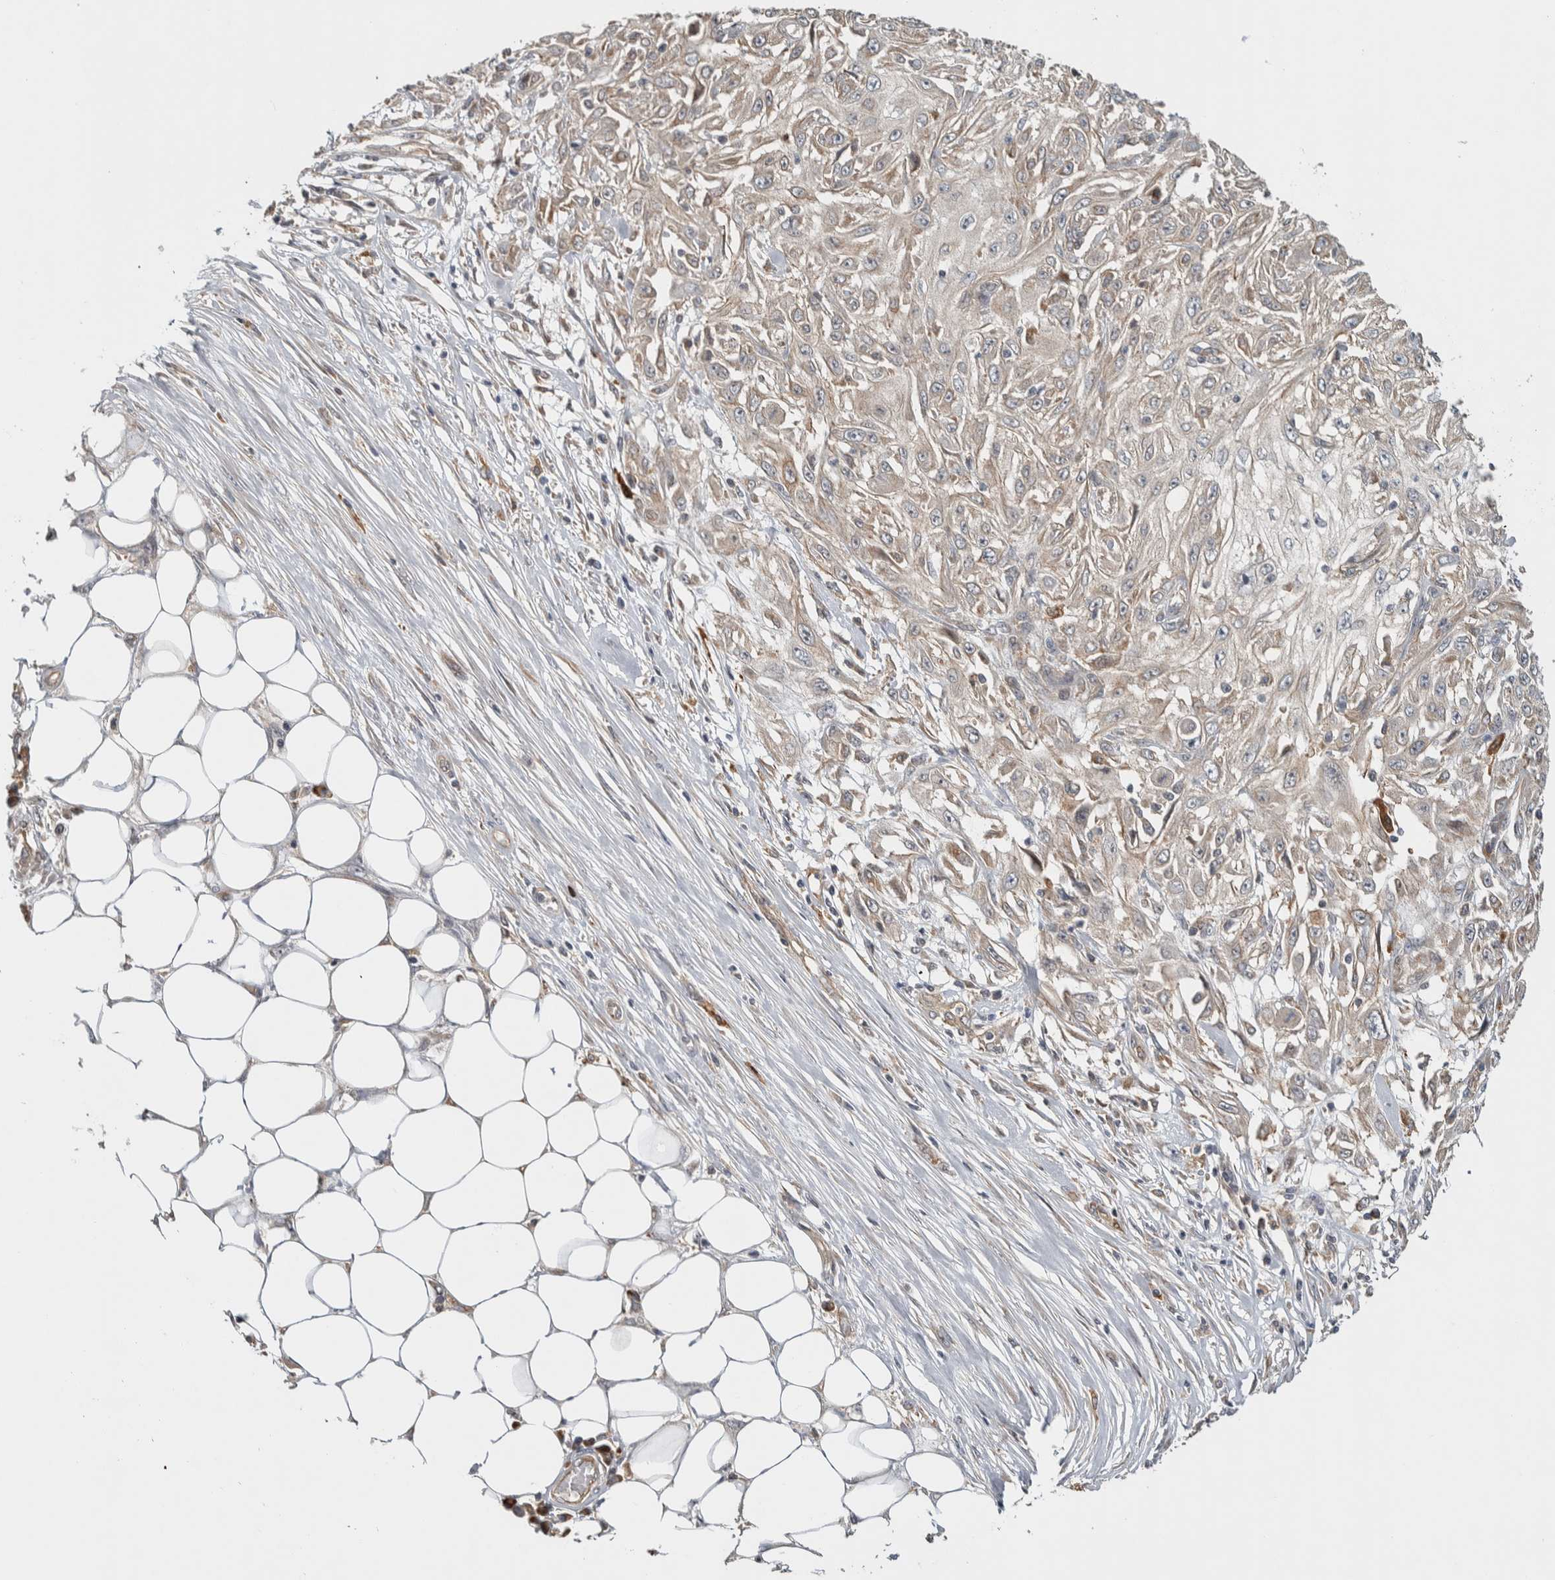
{"staining": {"intensity": "weak", "quantity": "<25%", "location": "cytoplasmic/membranous"}, "tissue": "skin cancer", "cell_type": "Tumor cells", "image_type": "cancer", "snomed": [{"axis": "morphology", "description": "Squamous cell carcinoma, NOS"}, {"axis": "morphology", "description": "Squamous cell carcinoma, metastatic, NOS"}, {"axis": "topography", "description": "Skin"}, {"axis": "topography", "description": "Lymph node"}], "caption": "The image displays no staining of tumor cells in skin squamous cell carcinoma.", "gene": "TBC1D31", "patient": {"sex": "male", "age": 75}}